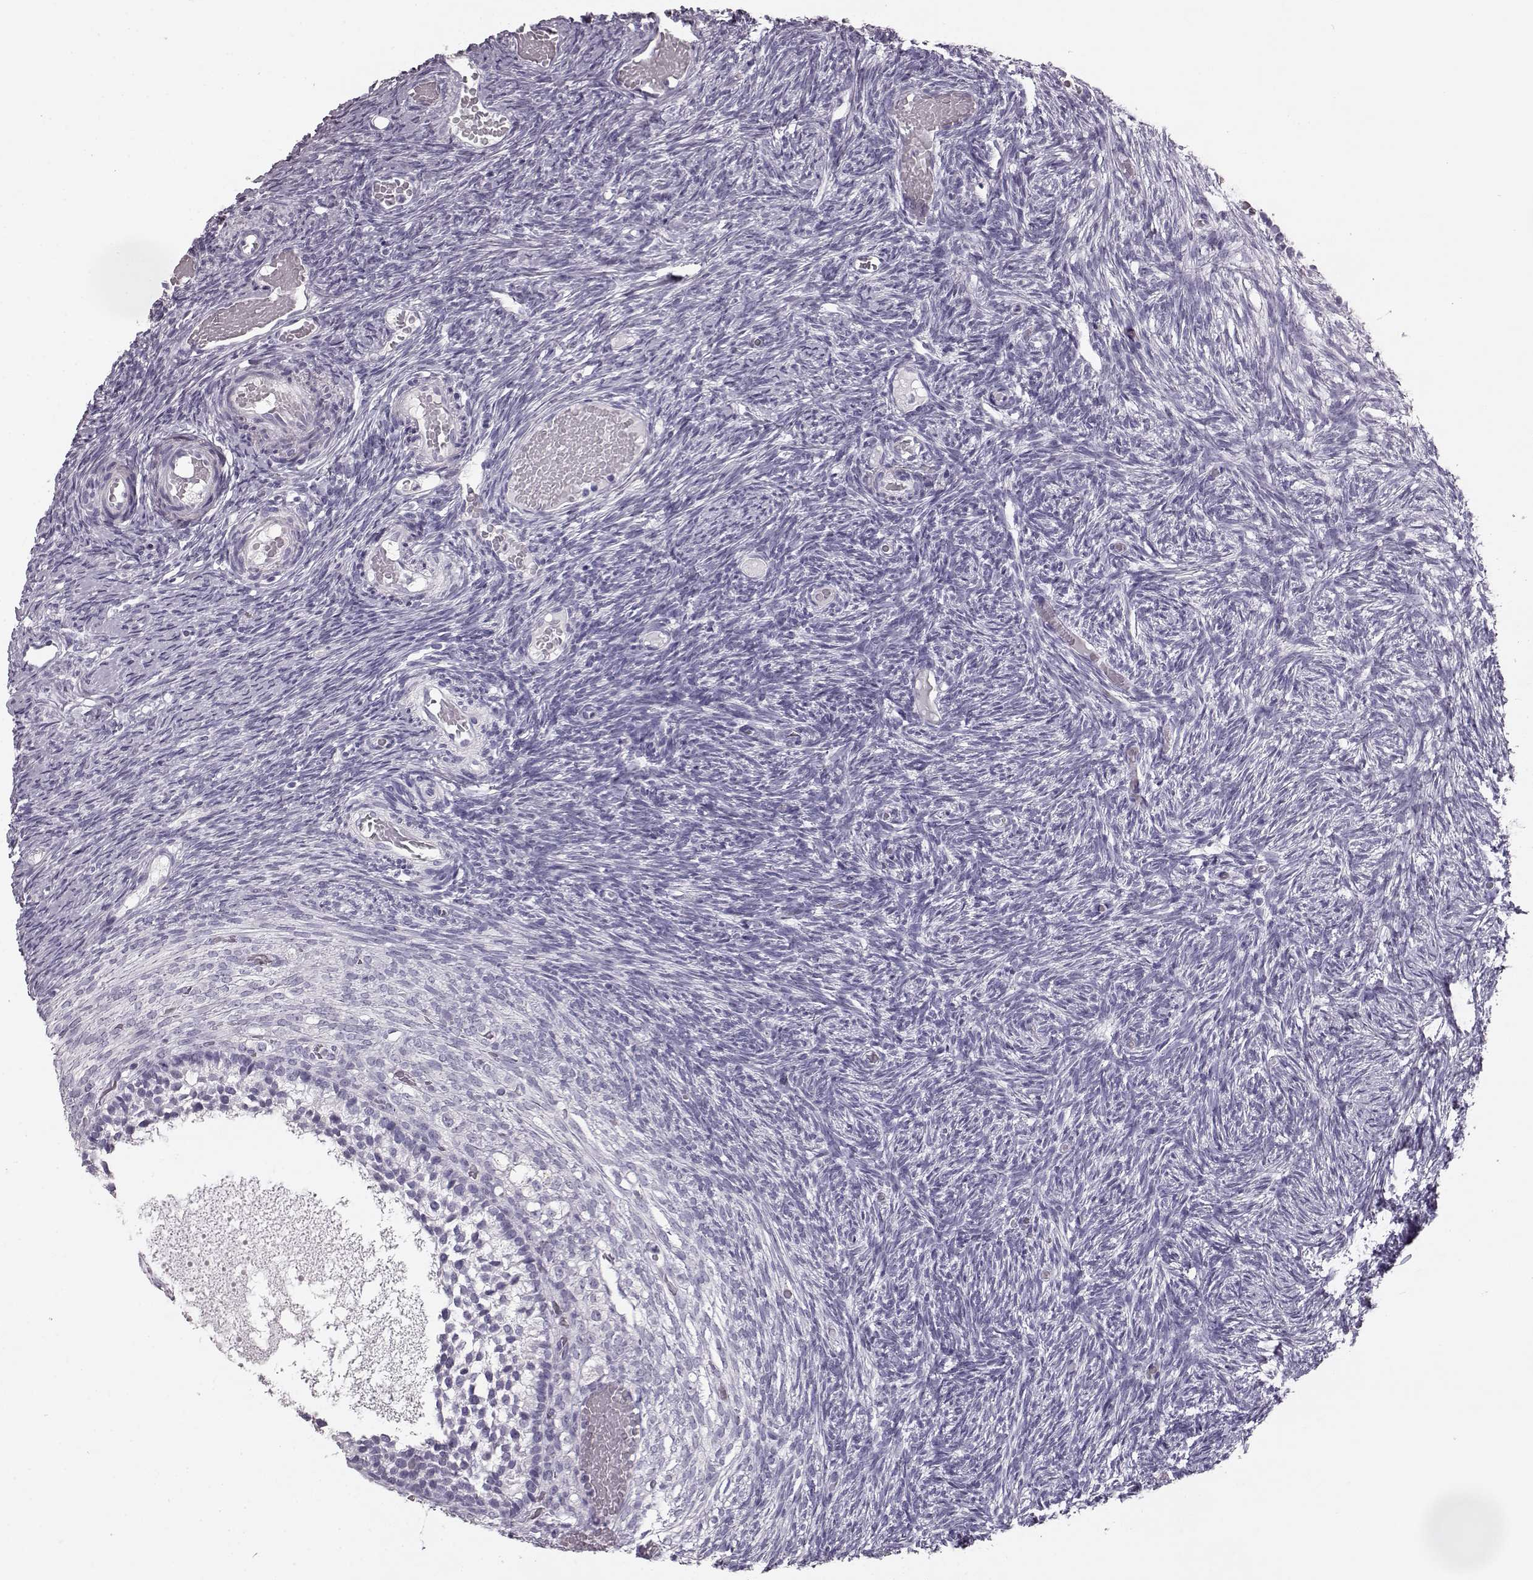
{"staining": {"intensity": "negative", "quantity": "none", "location": "none"}, "tissue": "ovary", "cell_type": "Follicle cells", "image_type": "normal", "snomed": [{"axis": "morphology", "description": "Normal tissue, NOS"}, {"axis": "topography", "description": "Ovary"}], "caption": "Immunohistochemistry histopathology image of normal ovary: ovary stained with DAB (3,3'-diaminobenzidine) displays no significant protein positivity in follicle cells.", "gene": "BFSP2", "patient": {"sex": "female", "age": 39}}